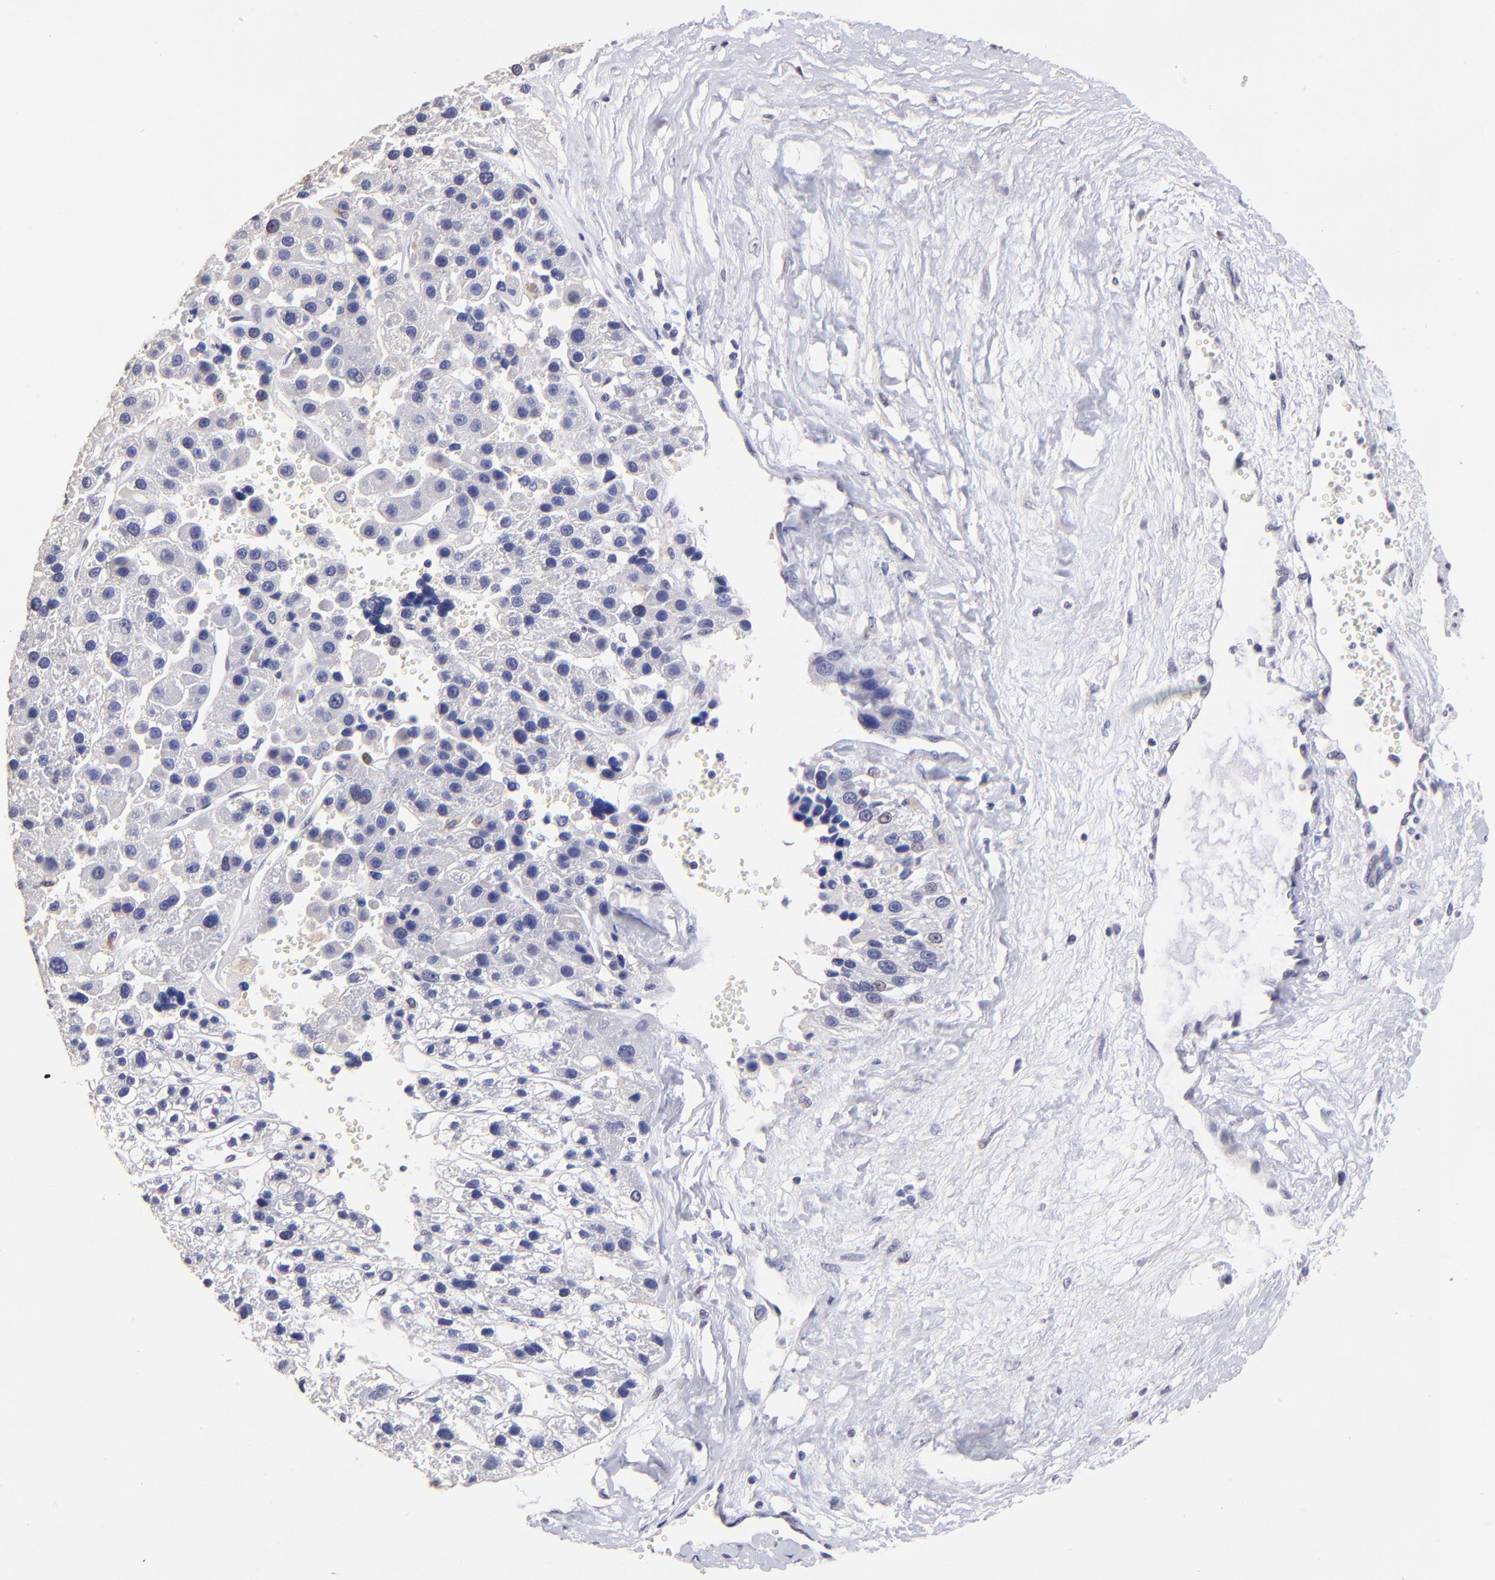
{"staining": {"intensity": "negative", "quantity": "none", "location": "none"}, "tissue": "liver cancer", "cell_type": "Tumor cells", "image_type": "cancer", "snomed": [{"axis": "morphology", "description": "Carcinoma, Hepatocellular, NOS"}, {"axis": "topography", "description": "Liver"}], "caption": "IHC of liver cancer demonstrates no expression in tumor cells.", "gene": "DNMT1", "patient": {"sex": "female", "age": 85}}